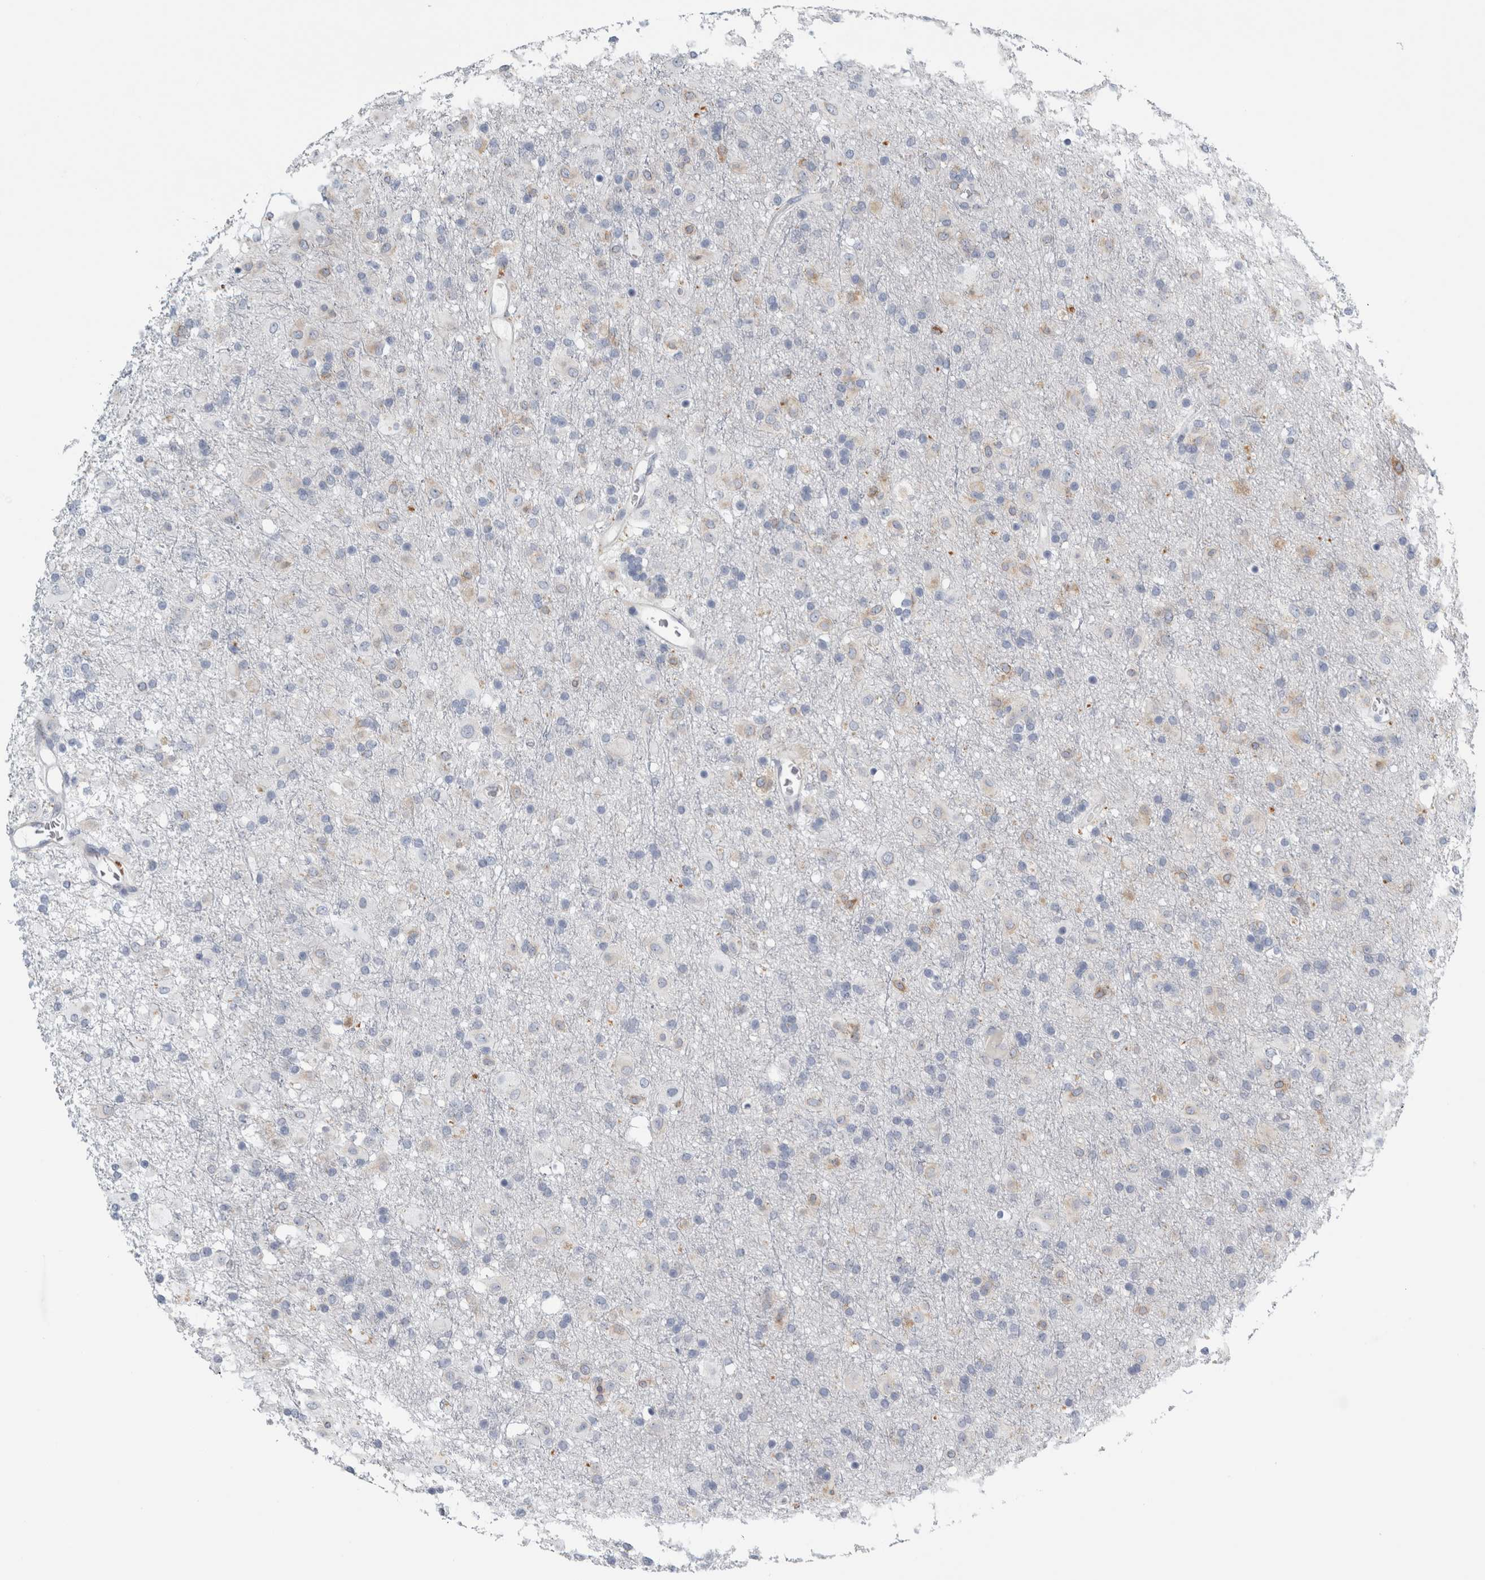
{"staining": {"intensity": "negative", "quantity": "none", "location": "none"}, "tissue": "glioma", "cell_type": "Tumor cells", "image_type": "cancer", "snomed": [{"axis": "morphology", "description": "Glioma, malignant, Low grade"}, {"axis": "topography", "description": "Brain"}], "caption": "This is an IHC photomicrograph of glioma. There is no positivity in tumor cells.", "gene": "B3GNT3", "patient": {"sex": "male", "age": 65}}